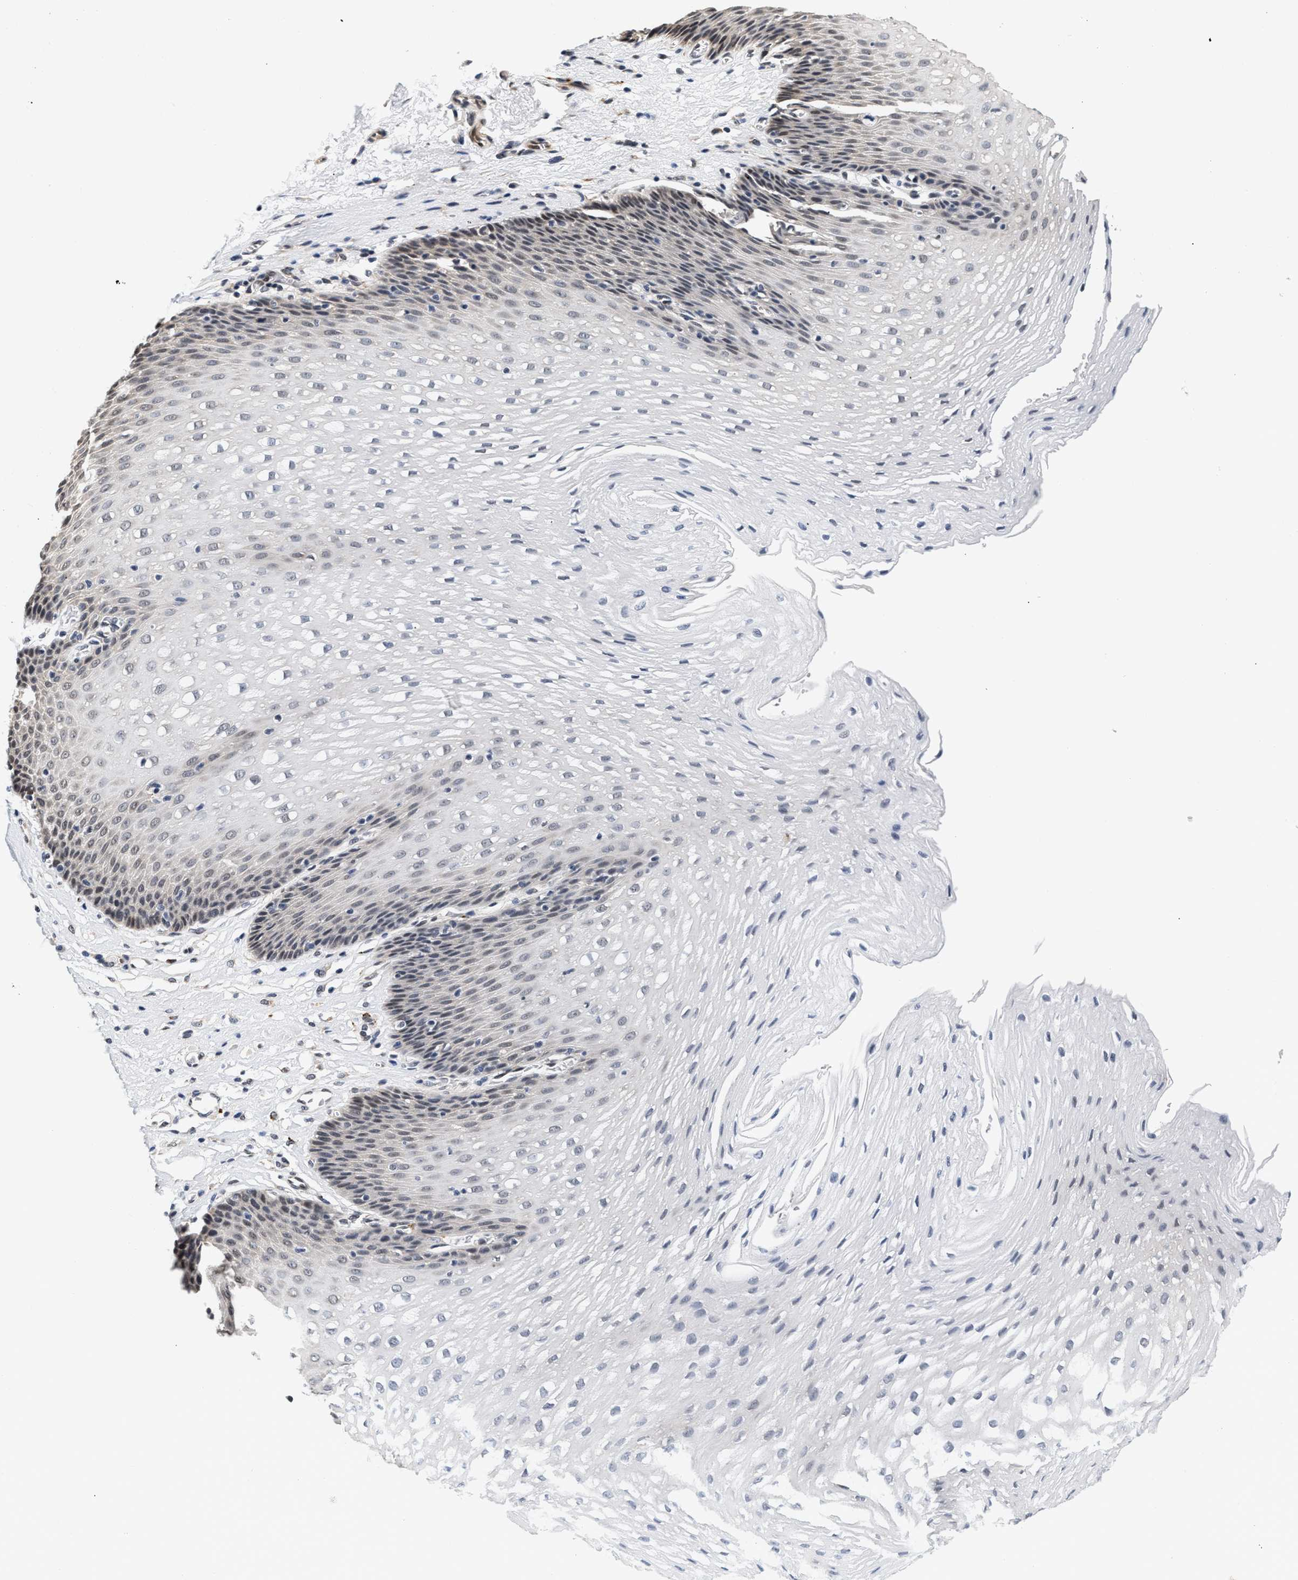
{"staining": {"intensity": "moderate", "quantity": "<25%", "location": "nuclear"}, "tissue": "esophagus", "cell_type": "Squamous epithelial cells", "image_type": "normal", "snomed": [{"axis": "morphology", "description": "Normal tissue, NOS"}, {"axis": "topography", "description": "Esophagus"}], "caption": "Benign esophagus was stained to show a protein in brown. There is low levels of moderate nuclear positivity in approximately <25% of squamous epithelial cells.", "gene": "THOC1", "patient": {"sex": "male", "age": 48}}